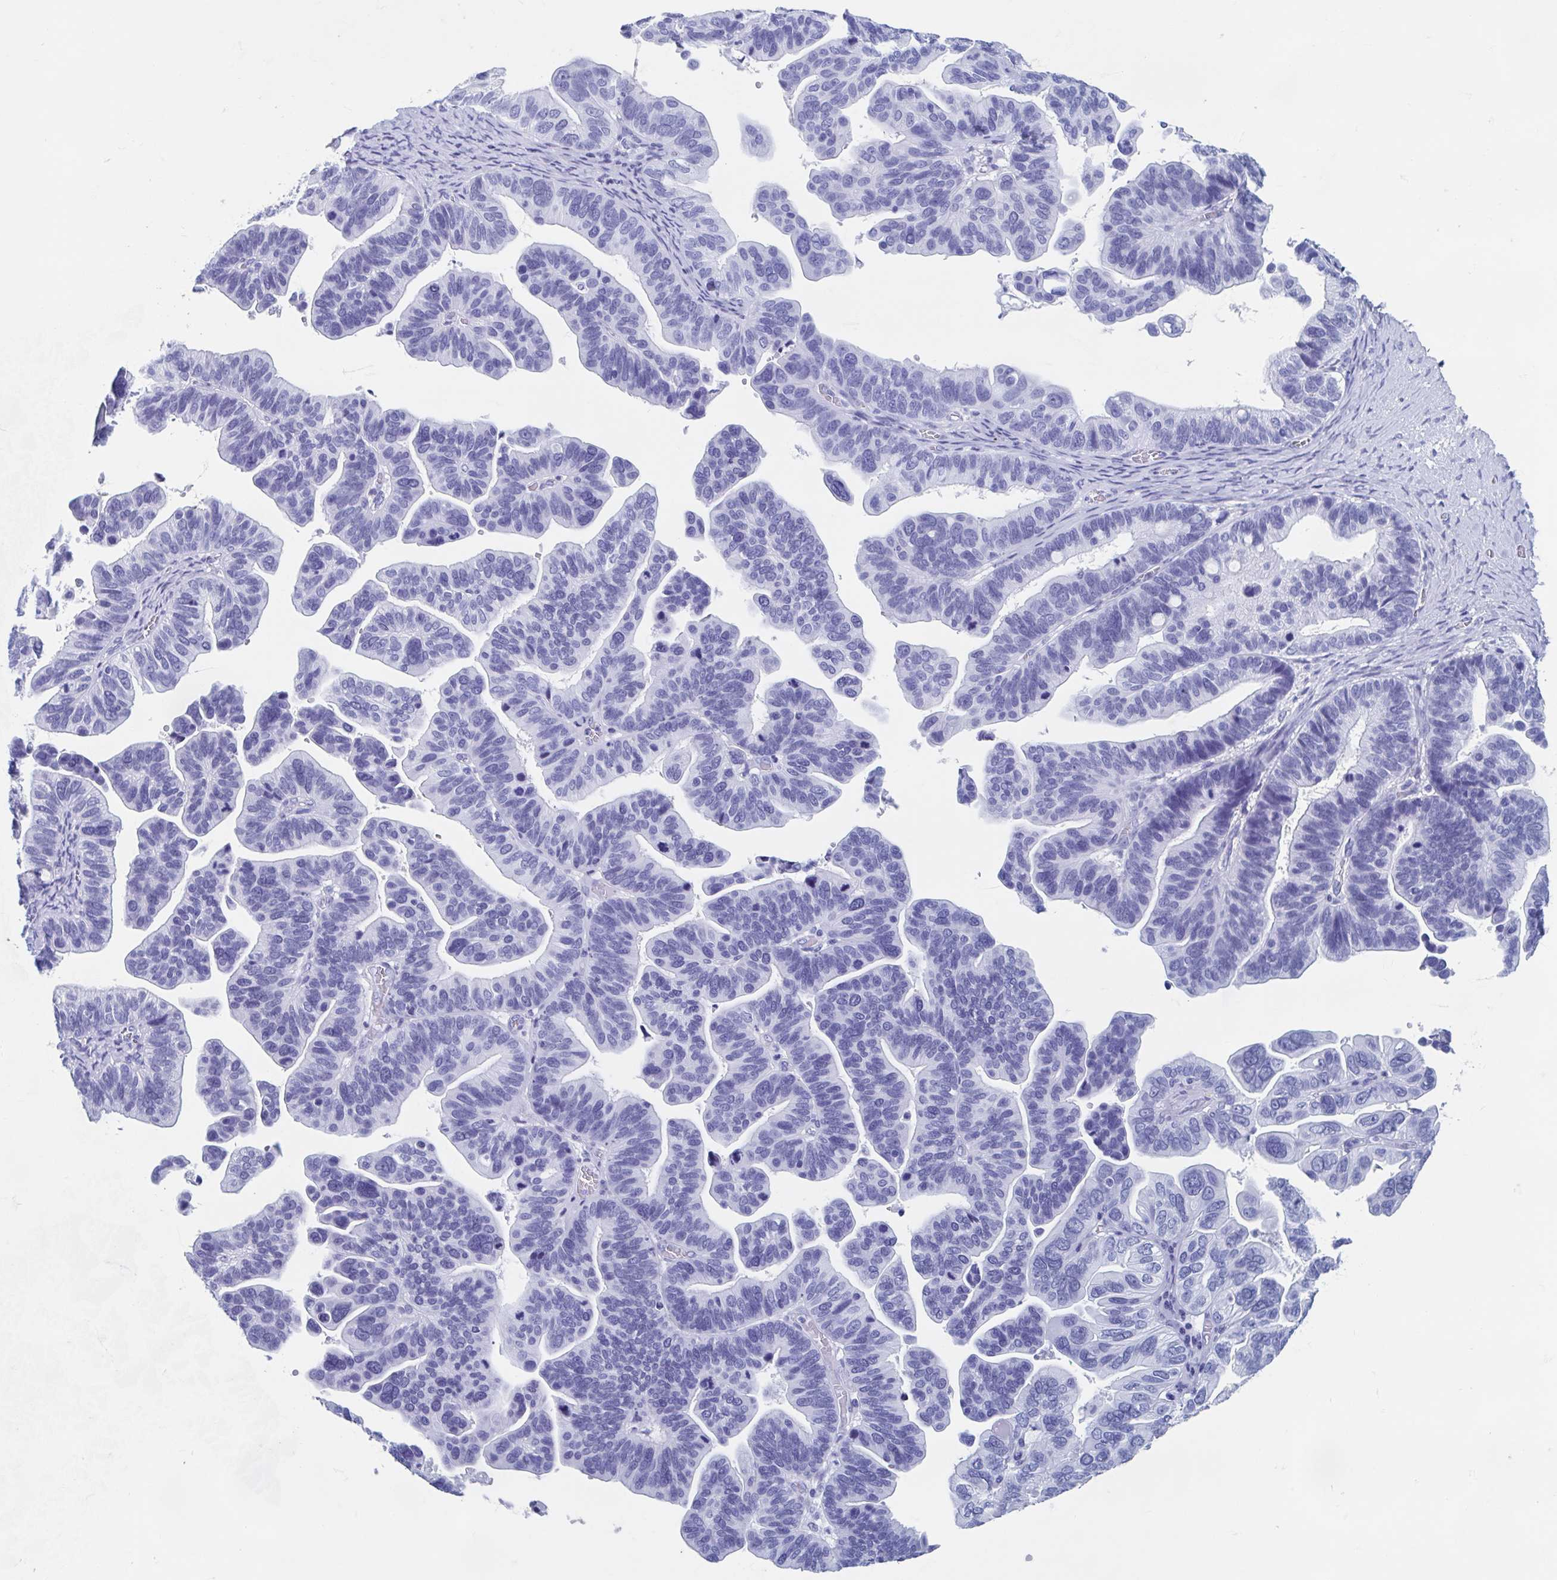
{"staining": {"intensity": "negative", "quantity": "none", "location": "none"}, "tissue": "ovarian cancer", "cell_type": "Tumor cells", "image_type": "cancer", "snomed": [{"axis": "morphology", "description": "Cystadenocarcinoma, serous, NOS"}, {"axis": "topography", "description": "Ovary"}], "caption": "Image shows no protein expression in tumor cells of ovarian cancer tissue.", "gene": "HDGFL1", "patient": {"sex": "female", "age": 56}}